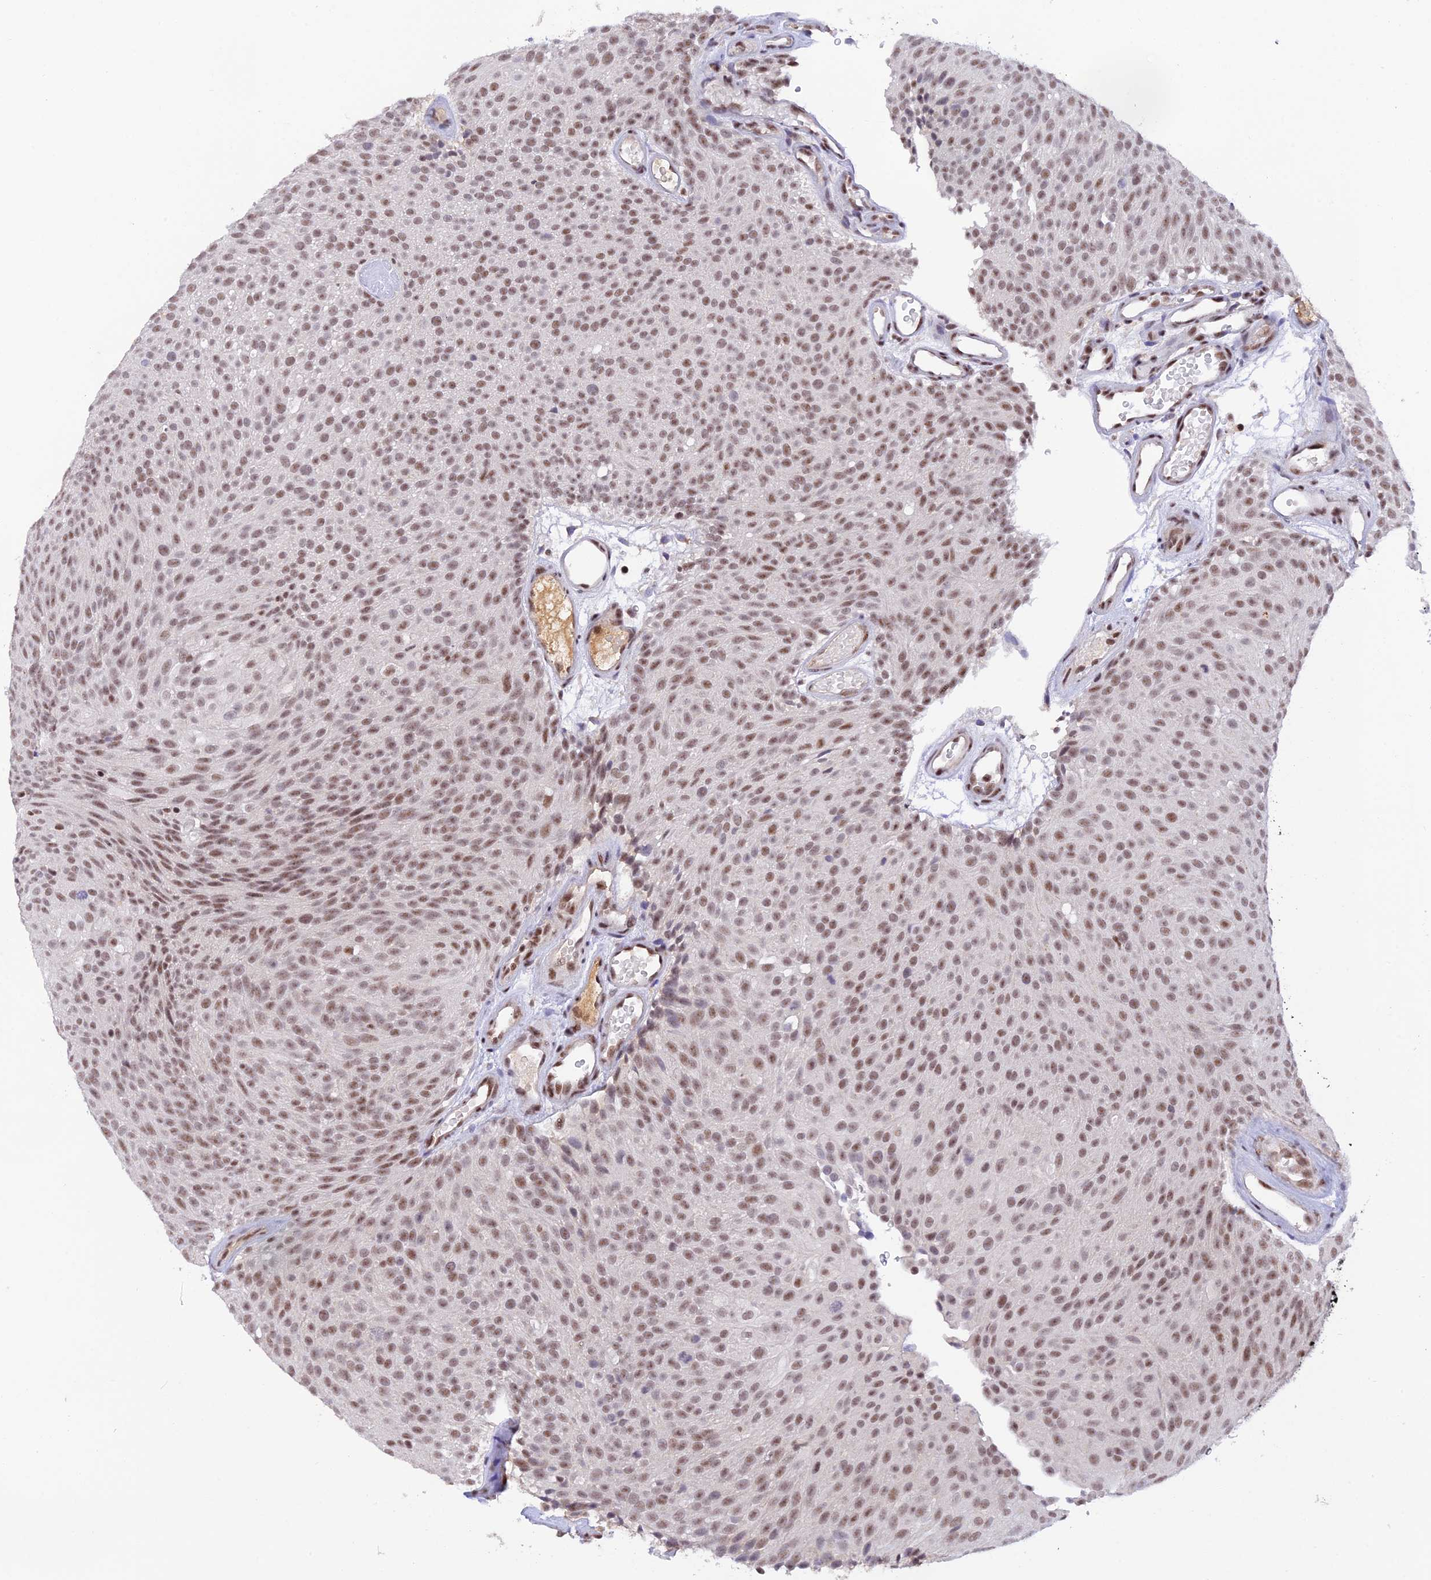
{"staining": {"intensity": "moderate", "quantity": "25%-75%", "location": "nuclear"}, "tissue": "urothelial cancer", "cell_type": "Tumor cells", "image_type": "cancer", "snomed": [{"axis": "morphology", "description": "Urothelial carcinoma, Low grade"}, {"axis": "topography", "description": "Urinary bladder"}], "caption": "A brown stain labels moderate nuclear positivity of a protein in human urothelial carcinoma (low-grade) tumor cells. (brown staining indicates protein expression, while blue staining denotes nuclei).", "gene": "THAP11", "patient": {"sex": "male", "age": 78}}